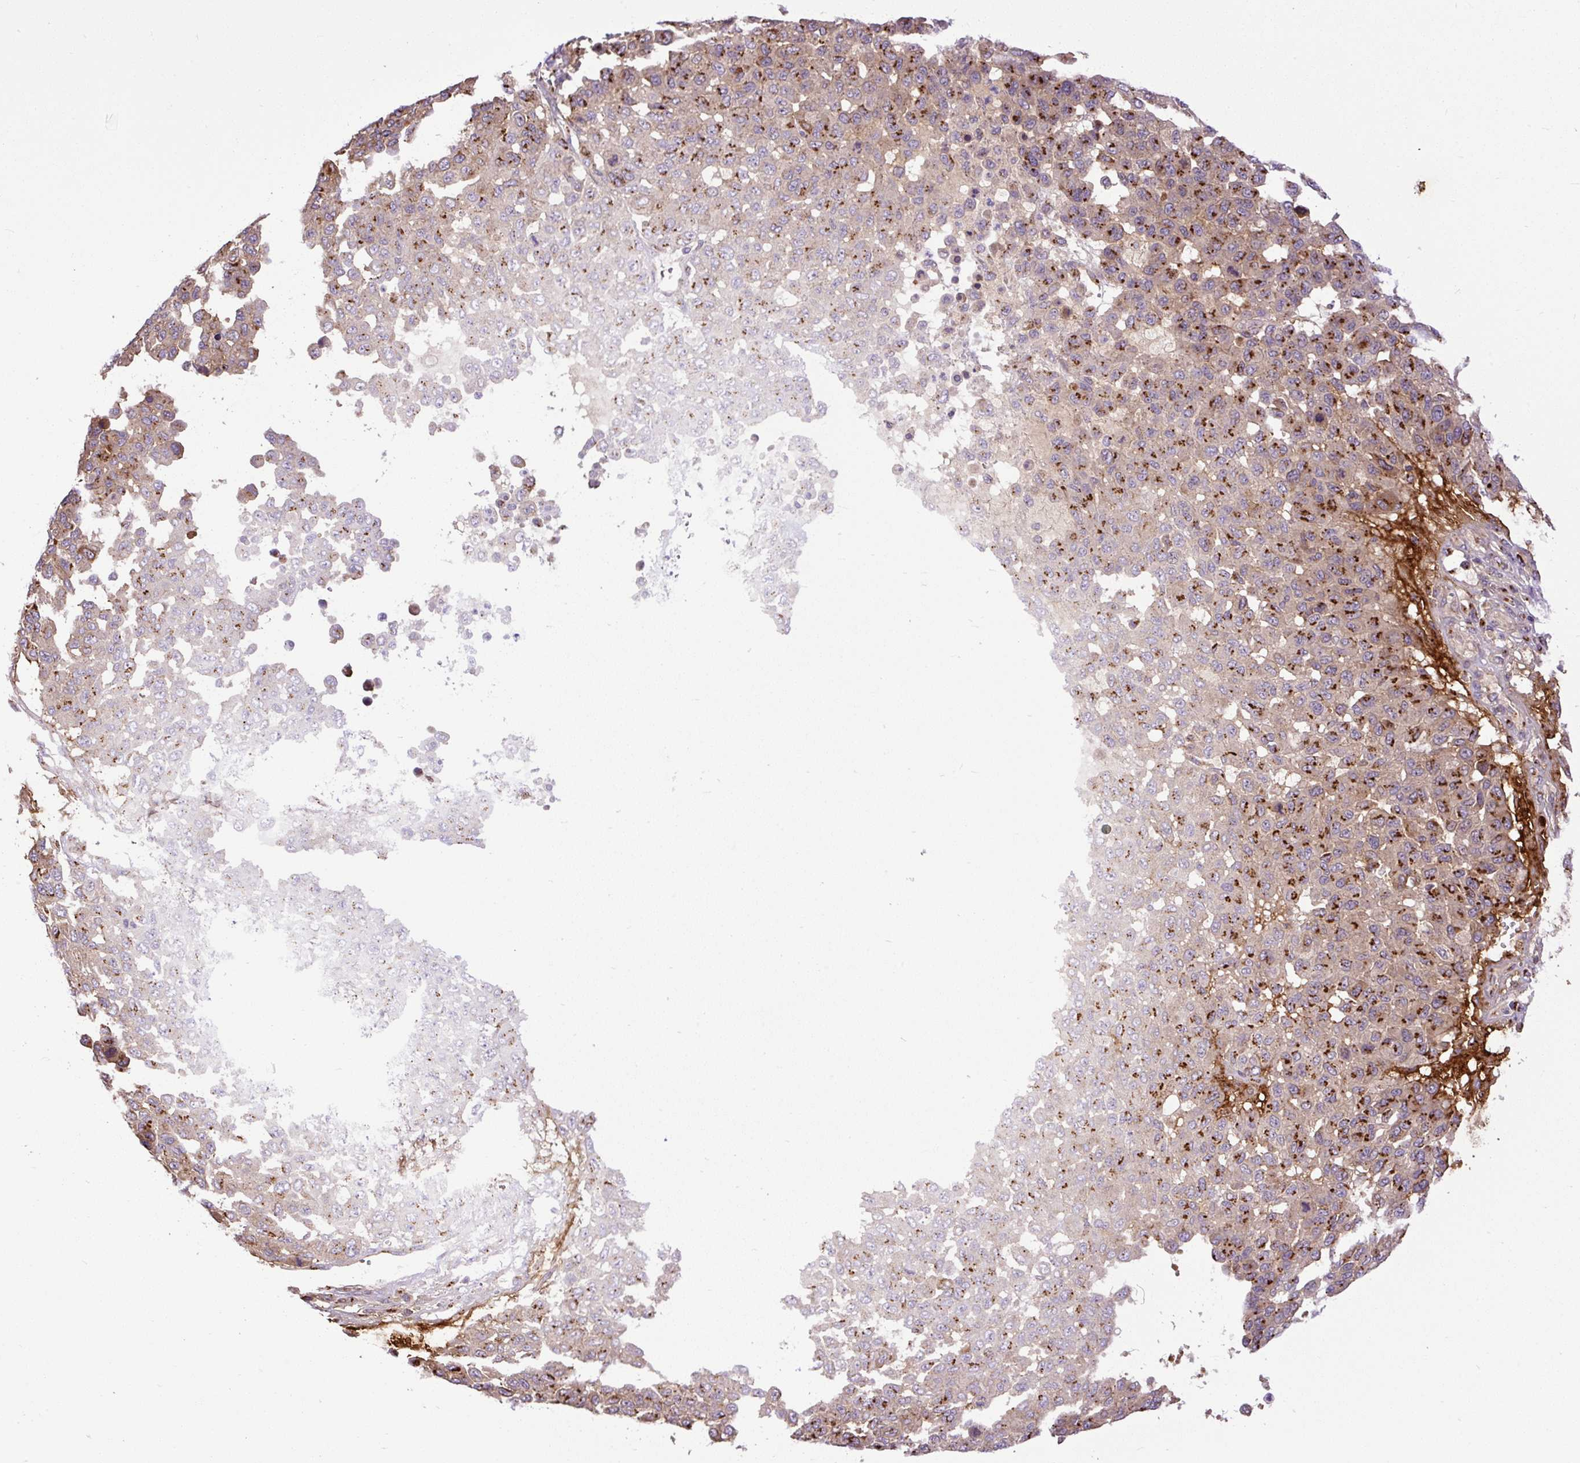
{"staining": {"intensity": "strong", "quantity": "25%-75%", "location": "cytoplasmic/membranous"}, "tissue": "melanoma", "cell_type": "Tumor cells", "image_type": "cancer", "snomed": [{"axis": "morphology", "description": "Malignant melanoma, NOS"}, {"axis": "topography", "description": "Skin"}], "caption": "The photomicrograph reveals immunohistochemical staining of melanoma. There is strong cytoplasmic/membranous staining is identified in approximately 25%-75% of tumor cells.", "gene": "MSMP", "patient": {"sex": "male", "age": 62}}